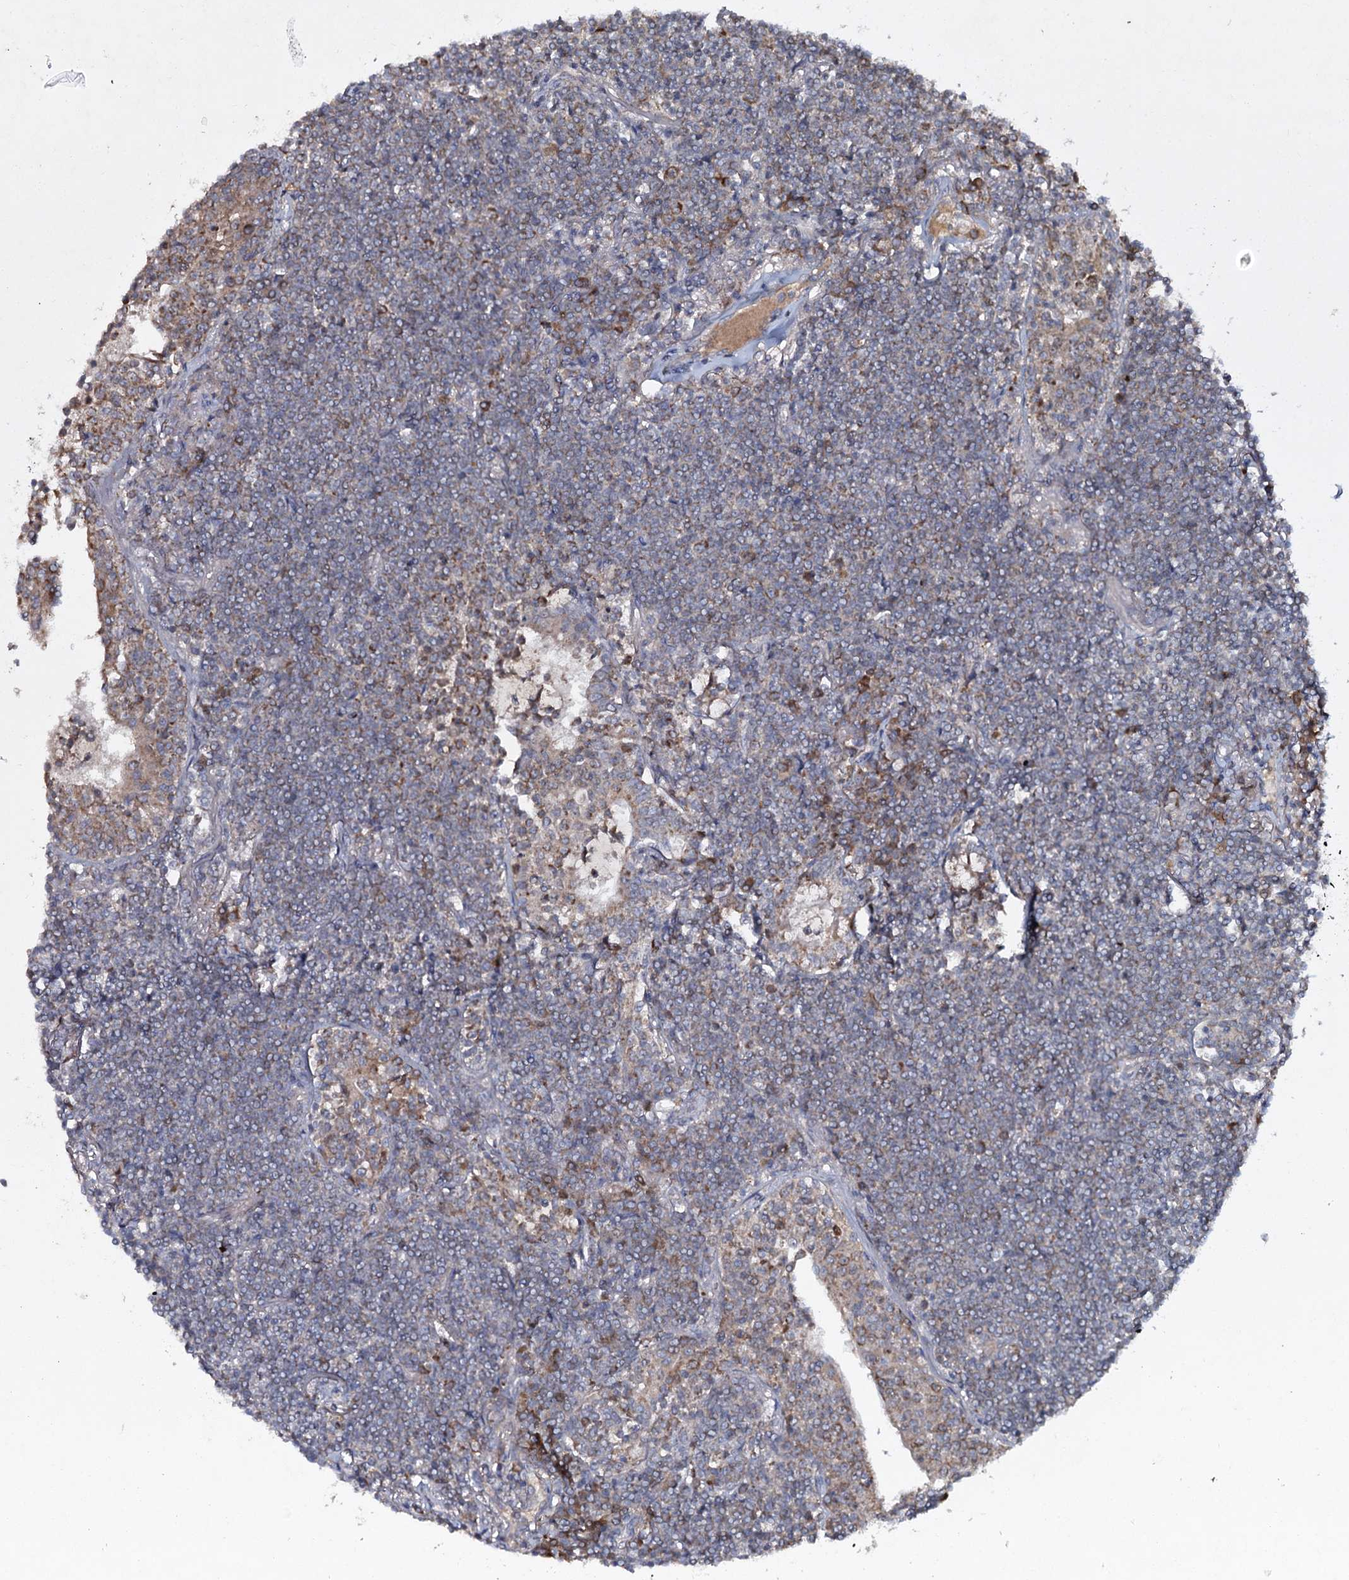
{"staining": {"intensity": "weak", "quantity": "<25%", "location": "cytoplasmic/membranous"}, "tissue": "lymphoma", "cell_type": "Tumor cells", "image_type": "cancer", "snomed": [{"axis": "morphology", "description": "Malignant lymphoma, non-Hodgkin's type, Low grade"}, {"axis": "topography", "description": "Lung"}], "caption": "Human malignant lymphoma, non-Hodgkin's type (low-grade) stained for a protein using IHC displays no staining in tumor cells.", "gene": "MRPL44", "patient": {"sex": "female", "age": 71}}